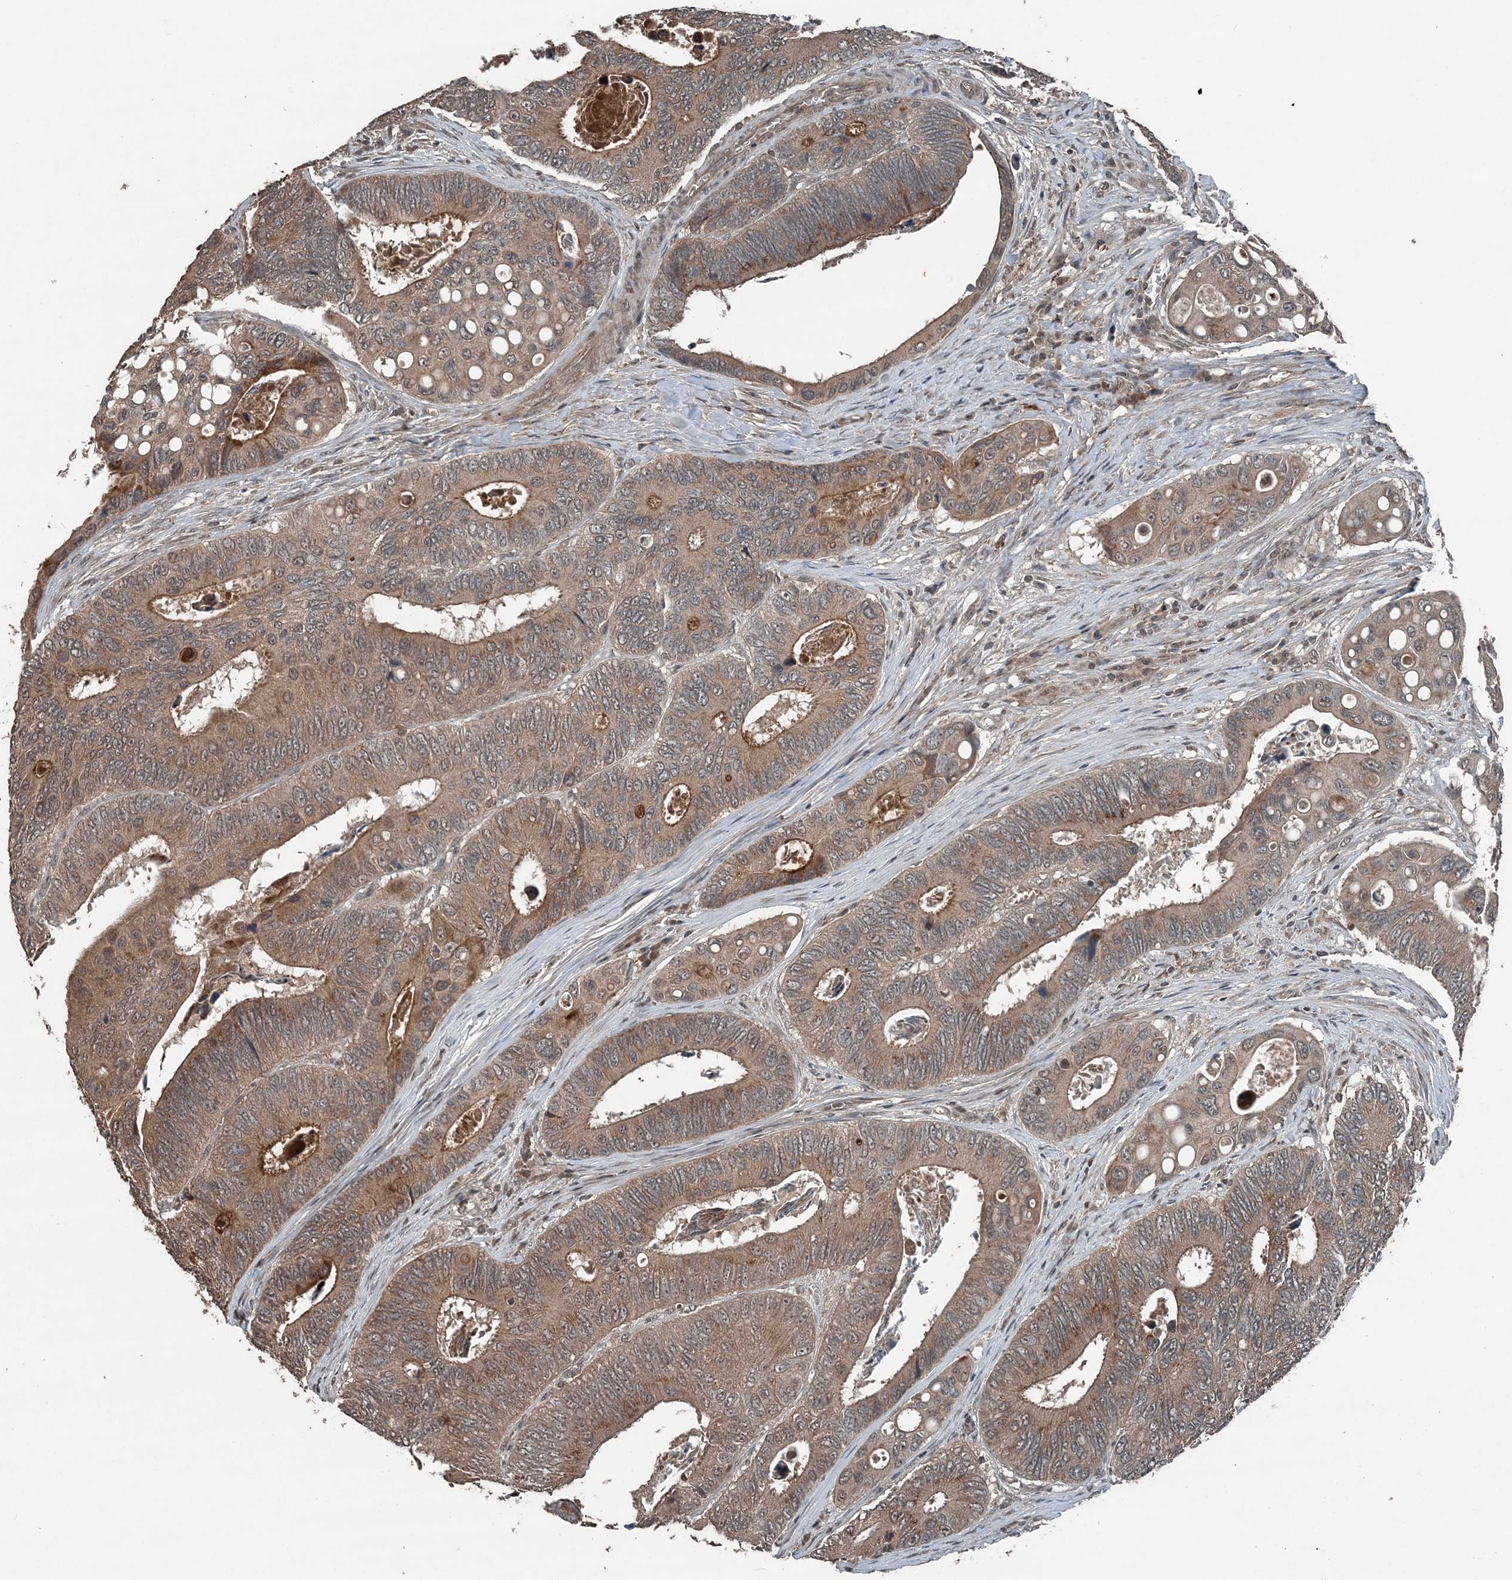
{"staining": {"intensity": "moderate", "quantity": ">75%", "location": "cytoplasmic/membranous"}, "tissue": "colorectal cancer", "cell_type": "Tumor cells", "image_type": "cancer", "snomed": [{"axis": "morphology", "description": "Inflammation, NOS"}, {"axis": "morphology", "description": "Adenocarcinoma, NOS"}, {"axis": "topography", "description": "Colon"}], "caption": "Colorectal cancer (adenocarcinoma) stained with immunohistochemistry (IHC) reveals moderate cytoplasmic/membranous staining in about >75% of tumor cells. Immunohistochemistry stains the protein of interest in brown and the nuclei are stained blue.", "gene": "CFL1", "patient": {"sex": "male", "age": 72}}